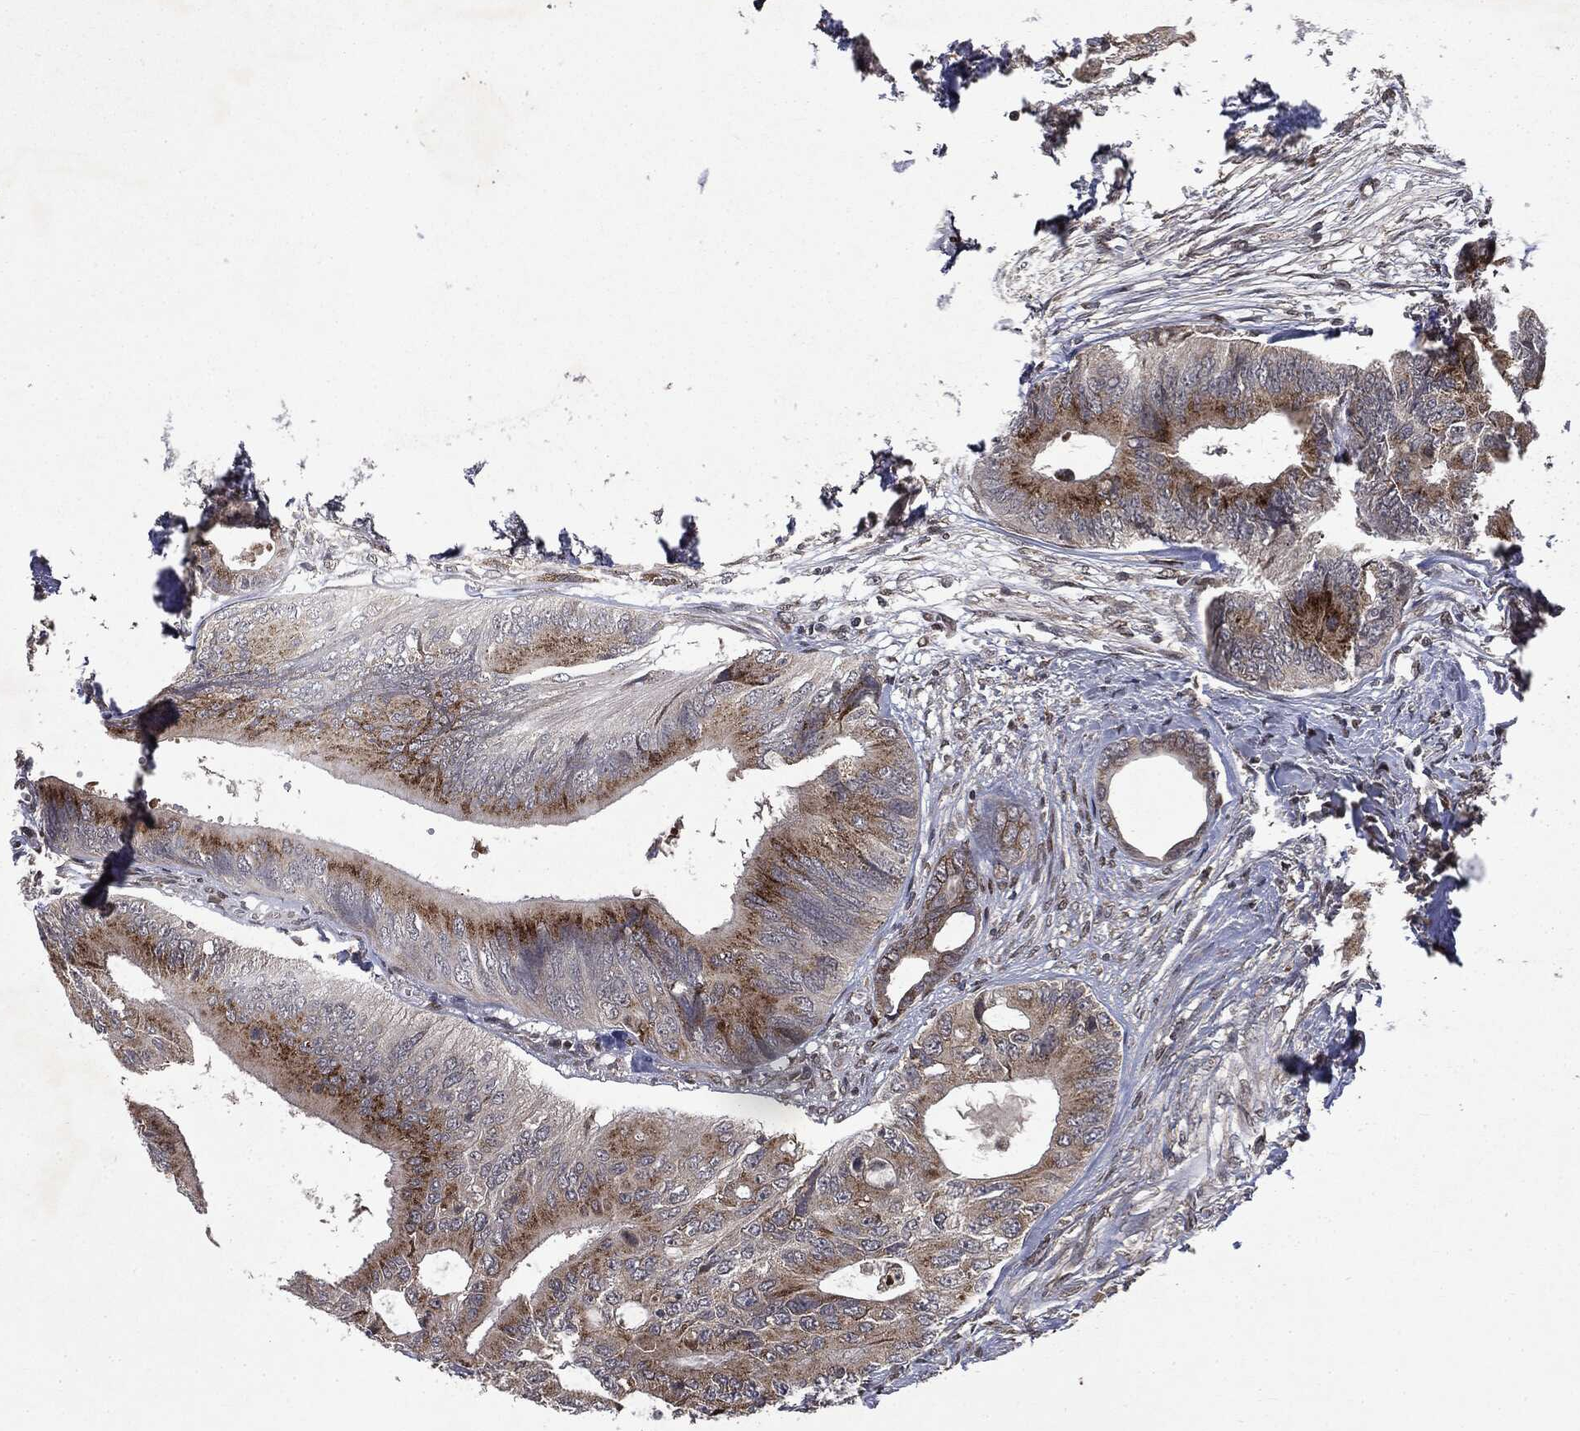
{"staining": {"intensity": "moderate", "quantity": "25%-75%", "location": "cytoplasmic/membranous"}, "tissue": "colorectal cancer", "cell_type": "Tumor cells", "image_type": "cancer", "snomed": [{"axis": "morphology", "description": "Normal tissue, NOS"}, {"axis": "morphology", "description": "Adenocarcinoma, NOS"}, {"axis": "topography", "description": "Colon"}], "caption": "DAB immunohistochemical staining of adenocarcinoma (colorectal) demonstrates moderate cytoplasmic/membranous protein positivity in about 25%-75% of tumor cells. (Brightfield microscopy of DAB IHC at high magnification).", "gene": "PLPPR2", "patient": {"sex": "male", "age": 65}}